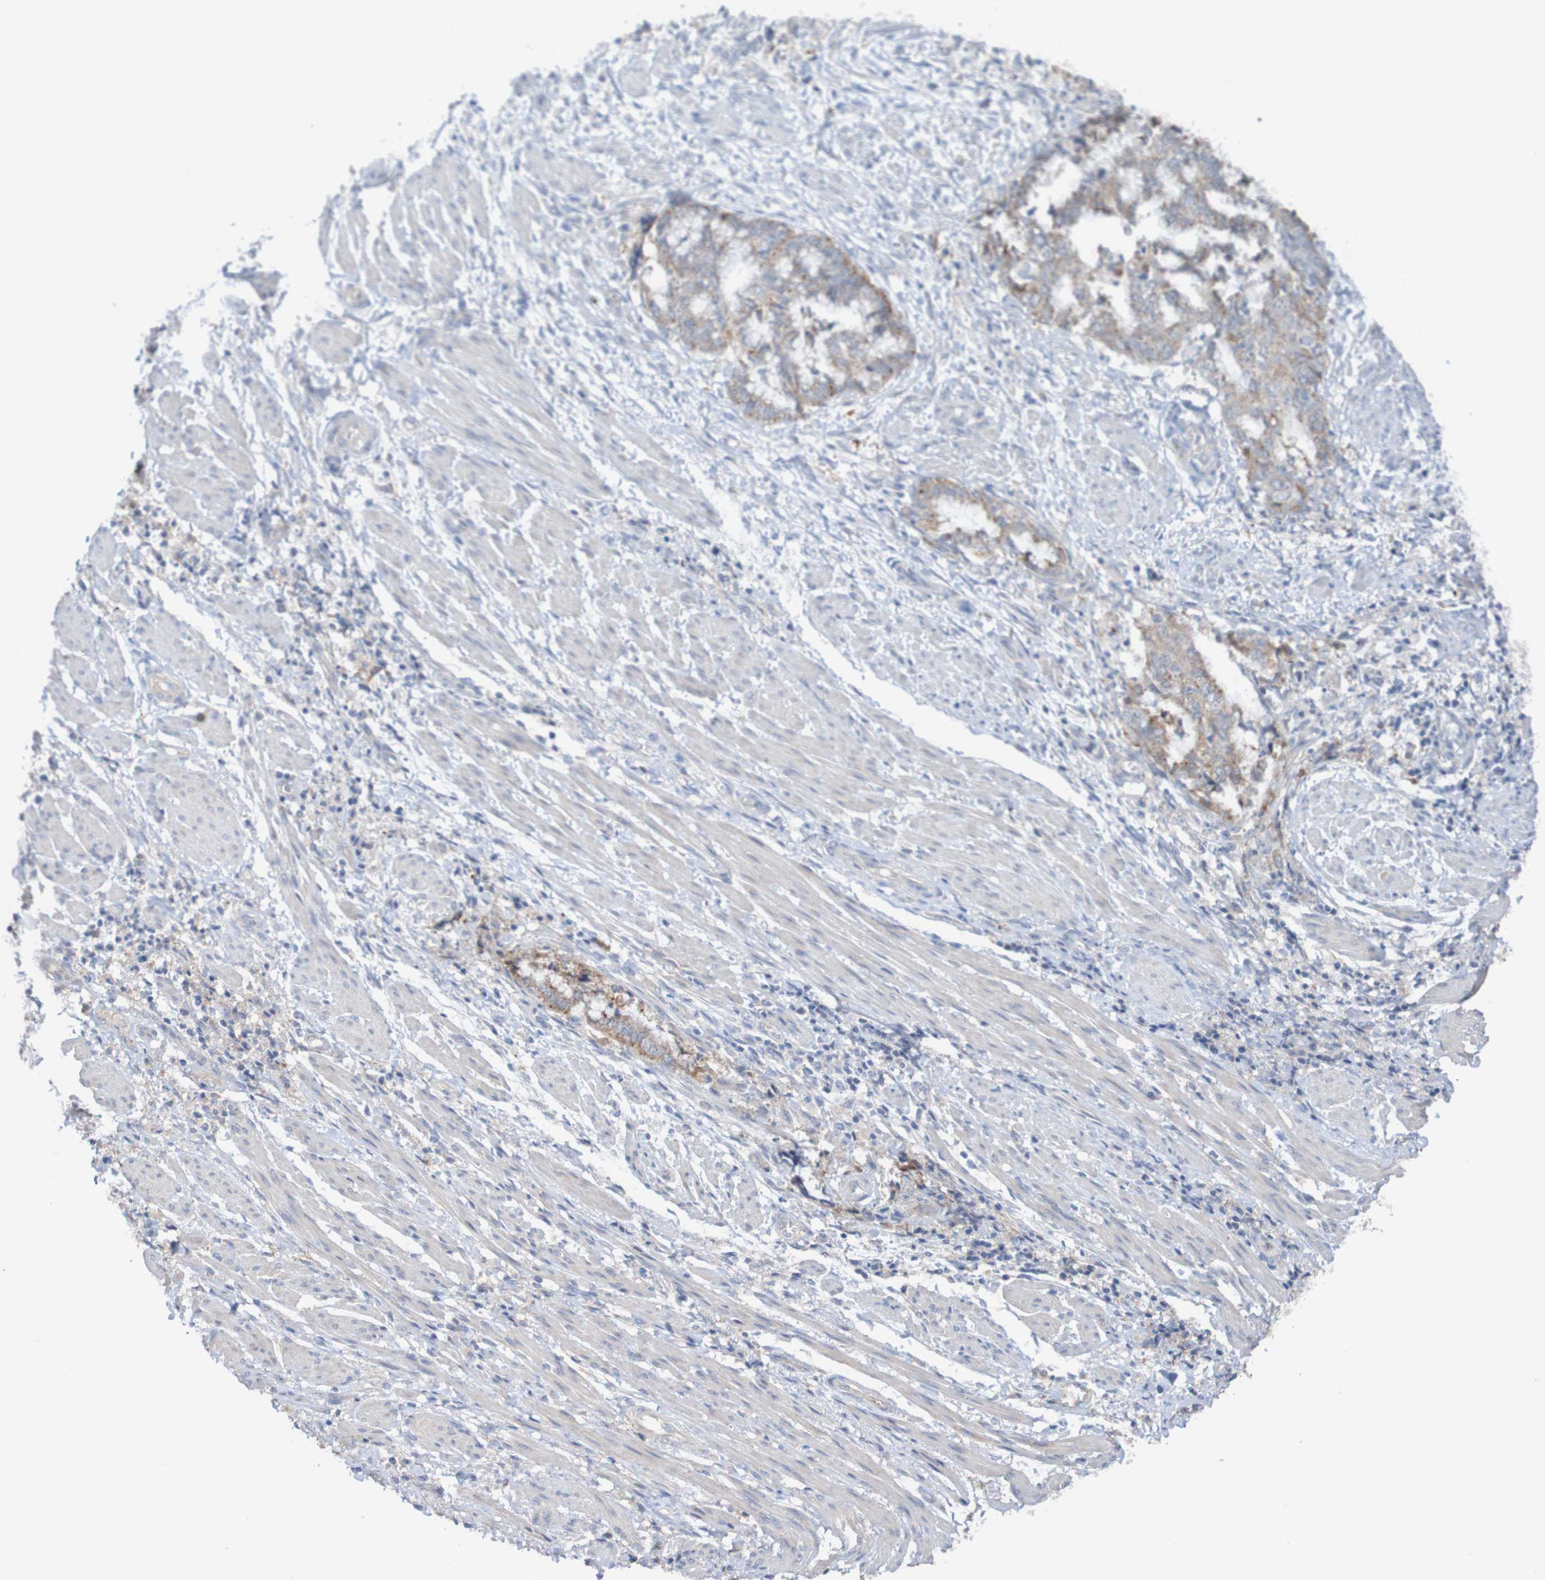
{"staining": {"intensity": "moderate", "quantity": ">75%", "location": "cytoplasmic/membranous"}, "tissue": "endometrial cancer", "cell_type": "Tumor cells", "image_type": "cancer", "snomed": [{"axis": "morphology", "description": "Necrosis, NOS"}, {"axis": "morphology", "description": "Adenocarcinoma, NOS"}, {"axis": "topography", "description": "Endometrium"}], "caption": "Brown immunohistochemical staining in human endometrial adenocarcinoma shows moderate cytoplasmic/membranous staining in about >75% of tumor cells.", "gene": "PHYH", "patient": {"sex": "female", "age": 79}}